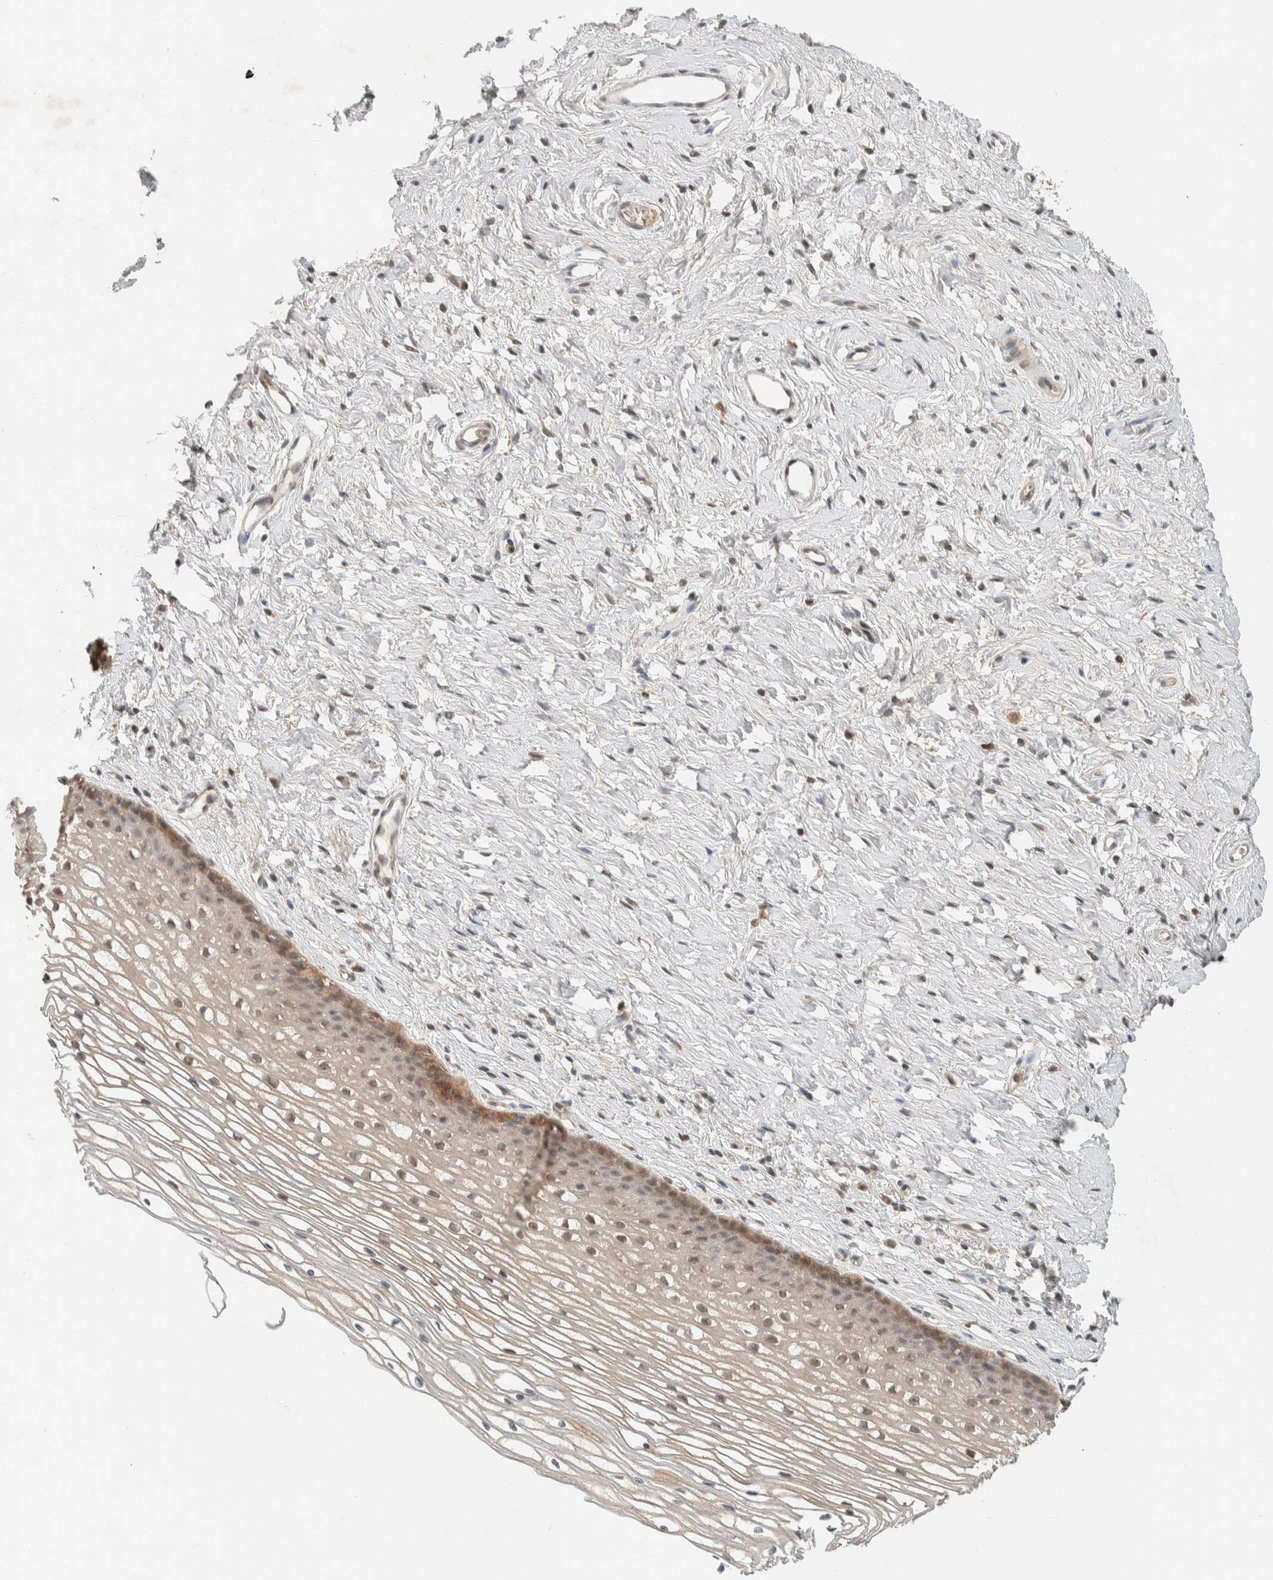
{"staining": {"intensity": "weak", "quantity": "25%-75%", "location": "cytoplasmic/membranous"}, "tissue": "cervix", "cell_type": "Glandular cells", "image_type": "normal", "snomed": [{"axis": "morphology", "description": "Normal tissue, NOS"}, {"axis": "topography", "description": "Cervix"}], "caption": "Immunohistochemistry (IHC) micrograph of benign cervix: human cervix stained using IHC reveals low levels of weak protein expression localized specifically in the cytoplasmic/membranous of glandular cells, appearing as a cytoplasmic/membranous brown color.", "gene": "ZNF567", "patient": {"sex": "female", "age": 77}}